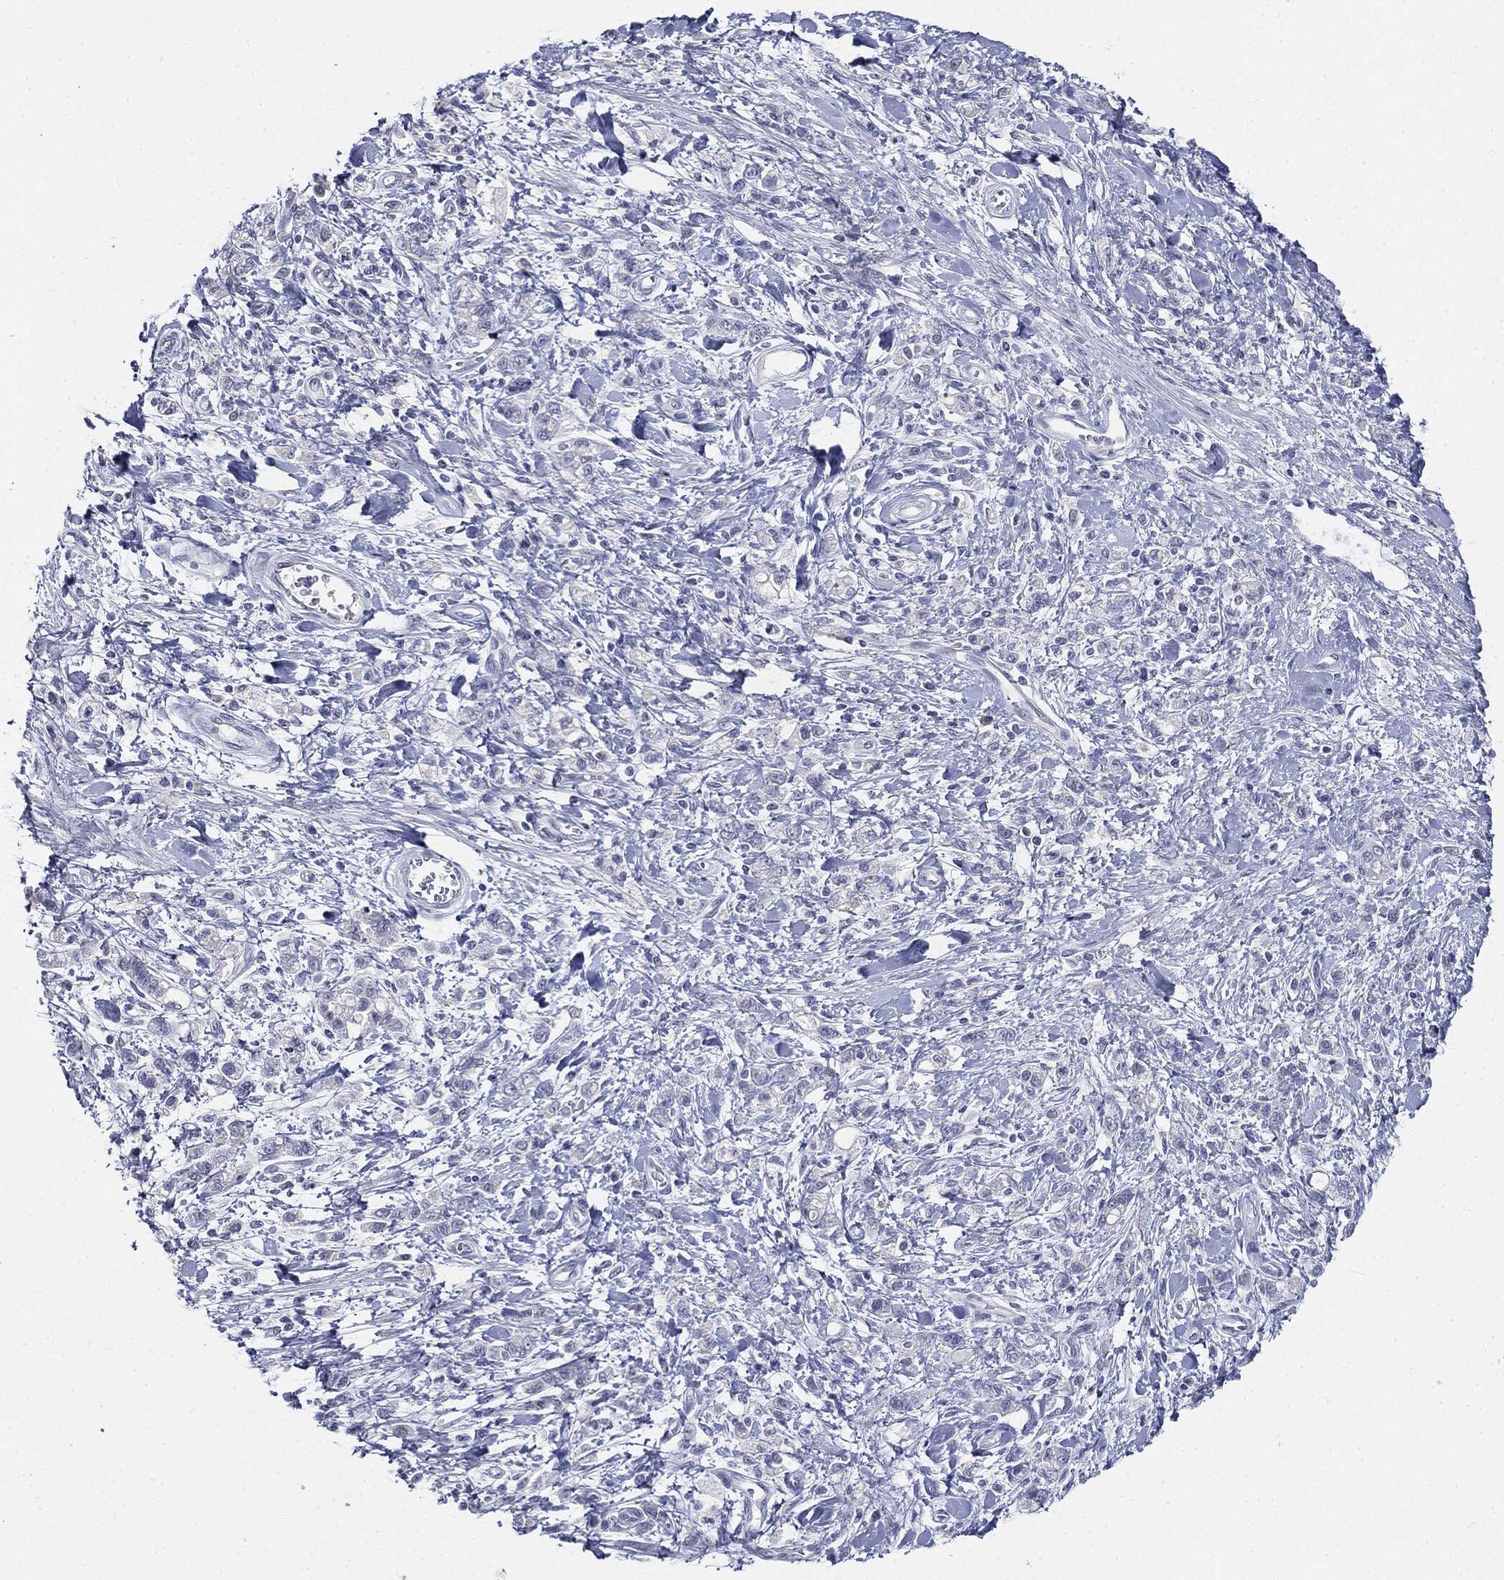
{"staining": {"intensity": "negative", "quantity": "none", "location": "none"}, "tissue": "stomach cancer", "cell_type": "Tumor cells", "image_type": "cancer", "snomed": [{"axis": "morphology", "description": "Adenocarcinoma, NOS"}, {"axis": "topography", "description": "Stomach"}], "caption": "Tumor cells are negative for protein expression in human stomach cancer.", "gene": "CGB1", "patient": {"sex": "male", "age": 77}}